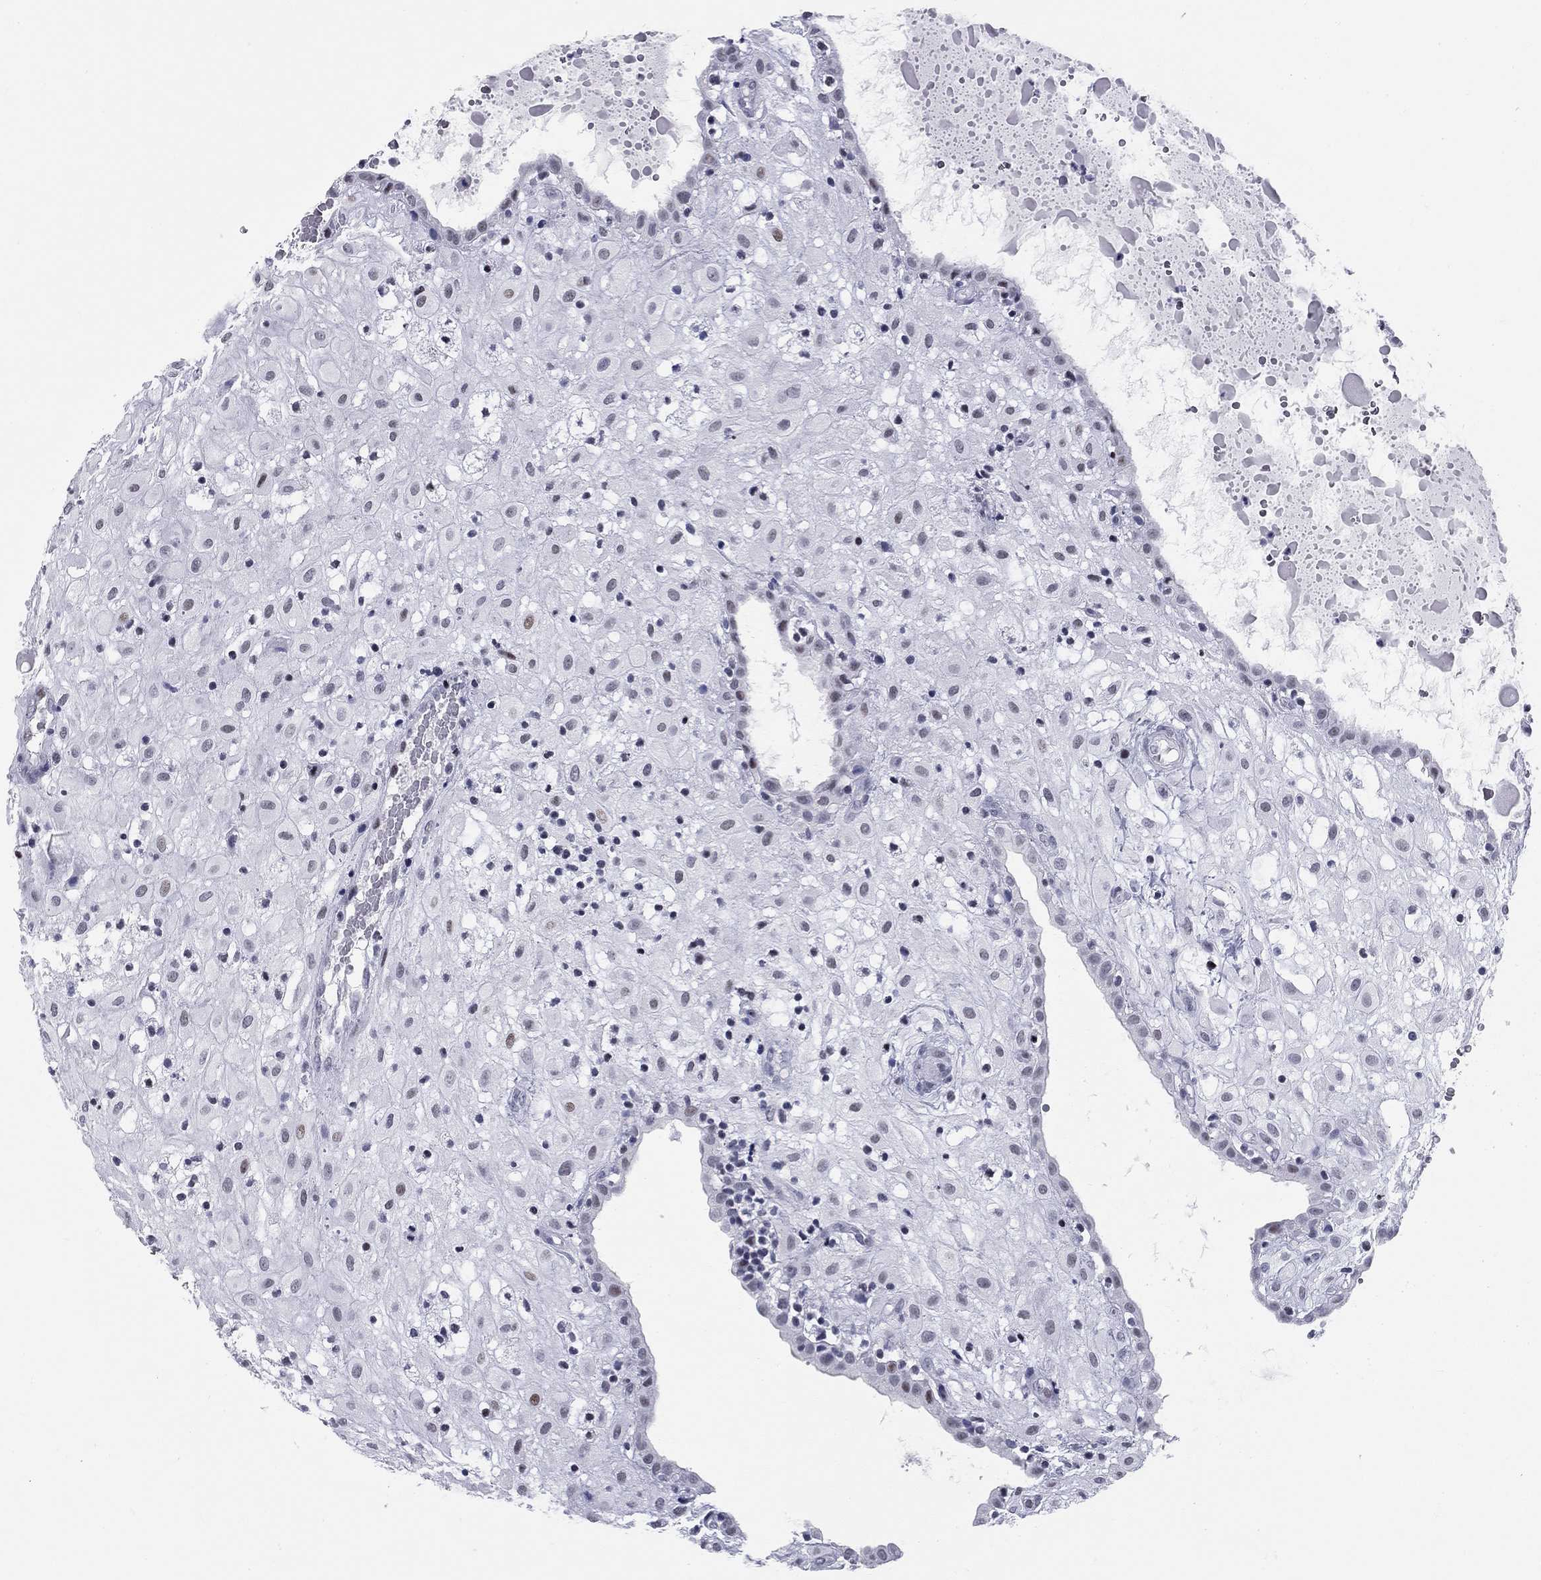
{"staining": {"intensity": "moderate", "quantity": "<25%", "location": "nuclear"}, "tissue": "placenta", "cell_type": "Decidual cells", "image_type": "normal", "snomed": [{"axis": "morphology", "description": "Normal tissue, NOS"}, {"axis": "topography", "description": "Placenta"}], "caption": "A low amount of moderate nuclear positivity is seen in about <25% of decidual cells in unremarkable placenta.", "gene": "ASF1B", "patient": {"sex": "female", "age": 24}}